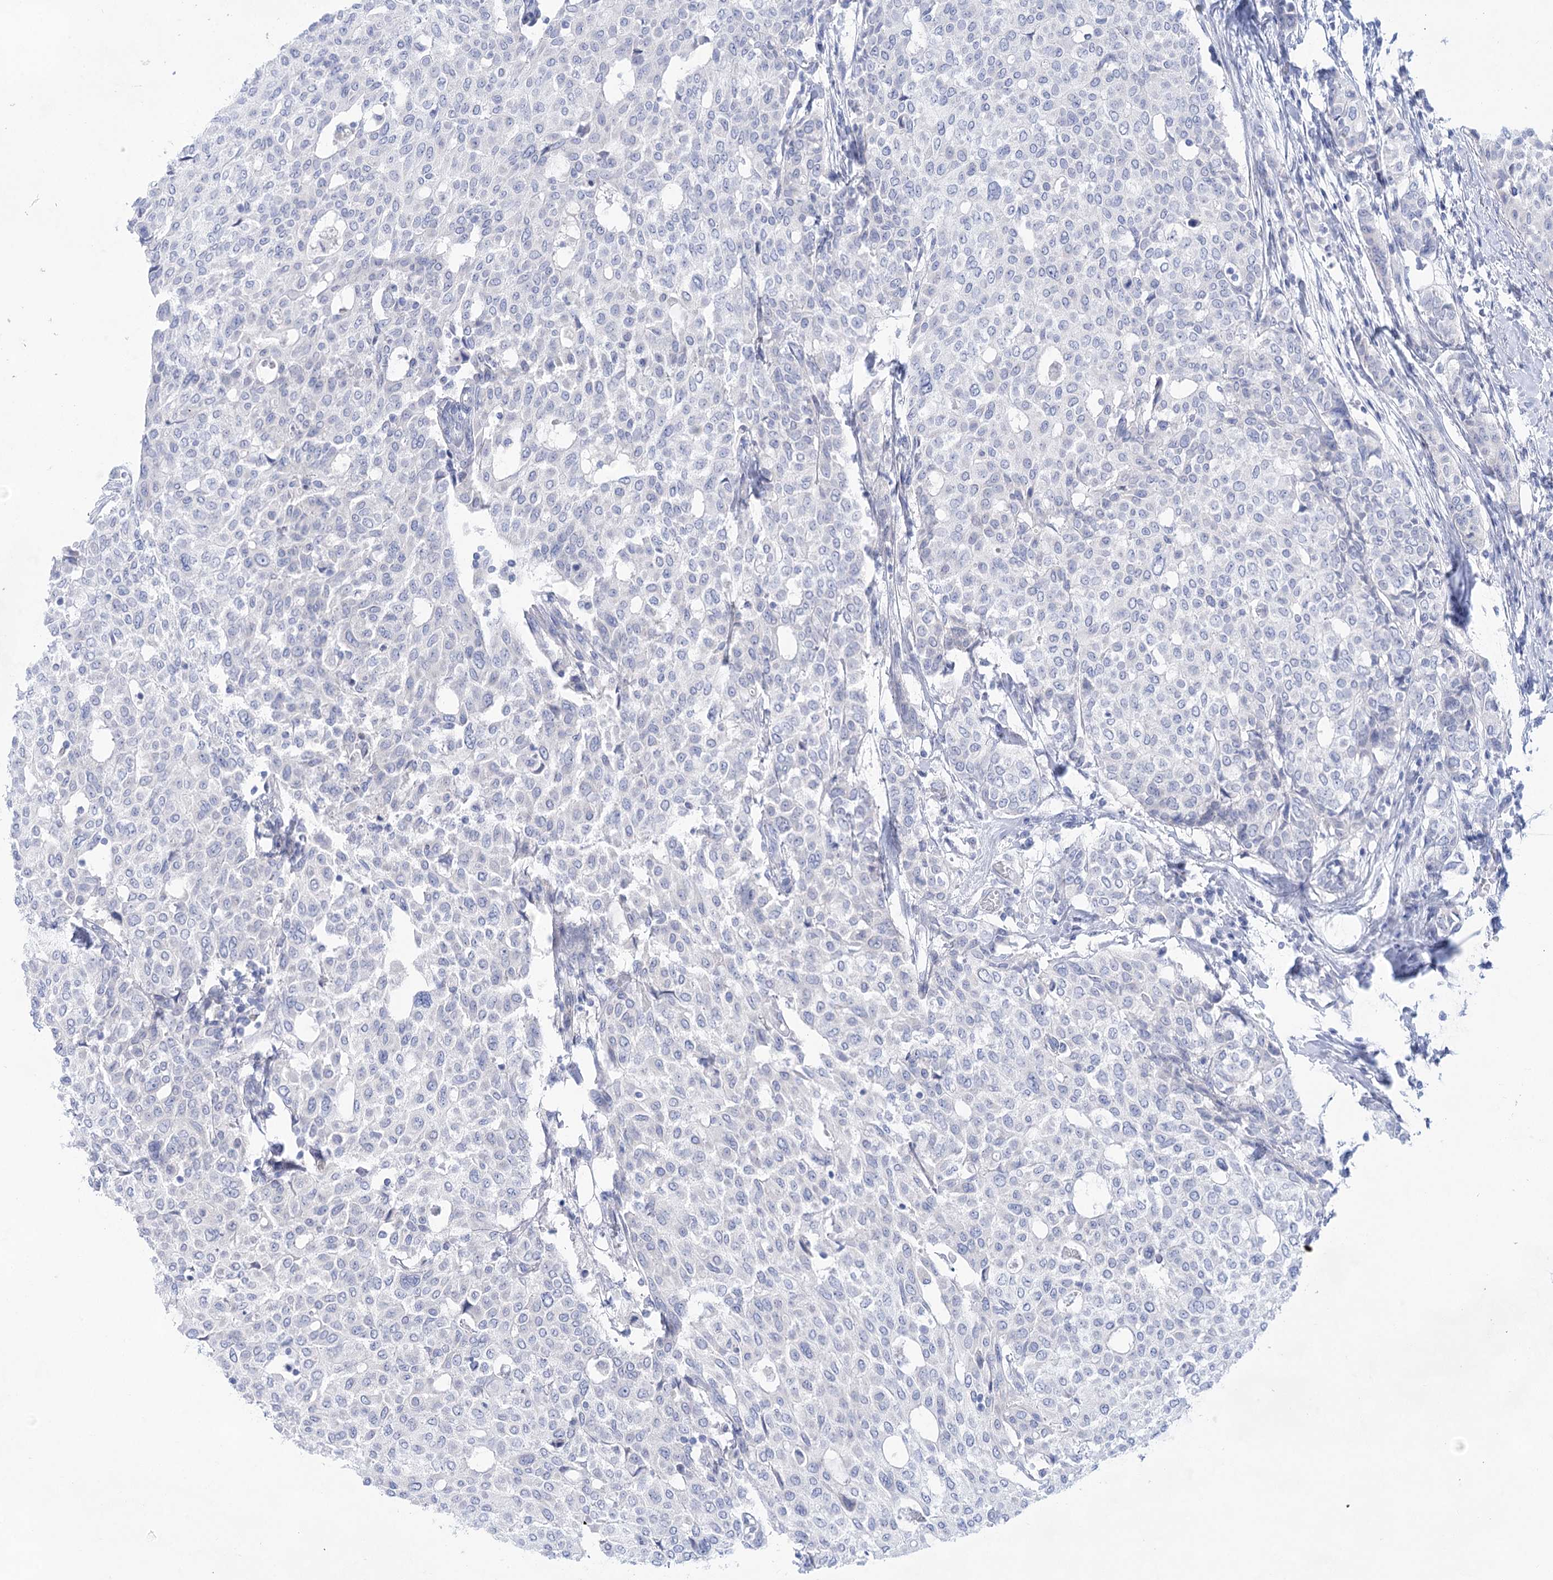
{"staining": {"intensity": "negative", "quantity": "none", "location": "none"}, "tissue": "breast cancer", "cell_type": "Tumor cells", "image_type": "cancer", "snomed": [{"axis": "morphology", "description": "Lobular carcinoma"}, {"axis": "topography", "description": "Breast"}], "caption": "A histopathology image of human lobular carcinoma (breast) is negative for staining in tumor cells.", "gene": "LALBA", "patient": {"sex": "female", "age": 51}}